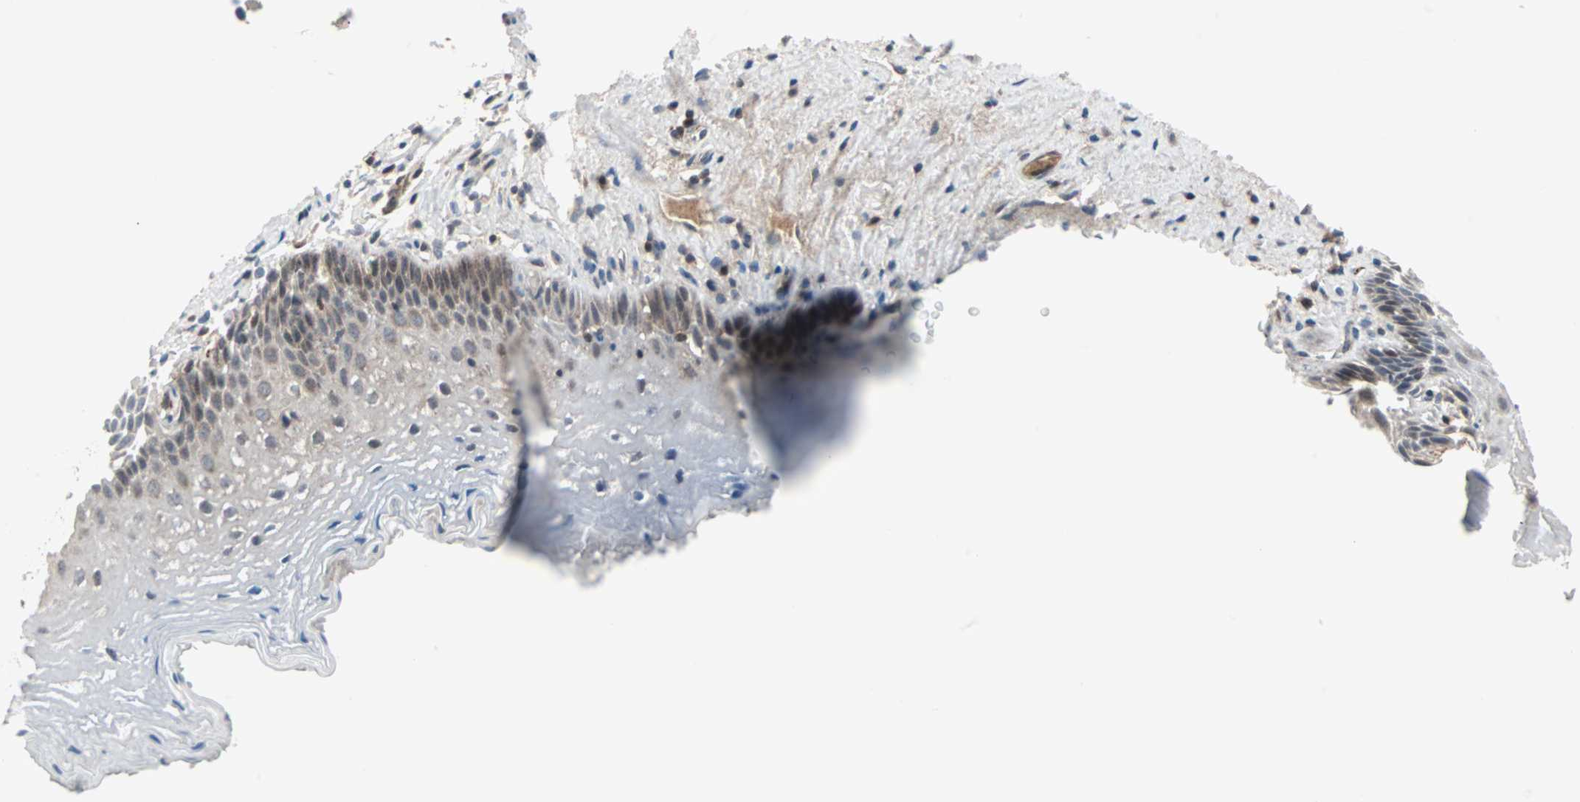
{"staining": {"intensity": "moderate", "quantity": "<25%", "location": "cytoplasmic/membranous"}, "tissue": "esophagus", "cell_type": "Squamous epithelial cells", "image_type": "normal", "snomed": [{"axis": "morphology", "description": "Normal tissue, NOS"}, {"axis": "topography", "description": "Esophagus"}], "caption": "Approximately <25% of squamous epithelial cells in normal human esophagus display moderate cytoplasmic/membranous protein staining as visualized by brown immunohistochemical staining.", "gene": "CASP3", "patient": {"sex": "female", "age": 70}}